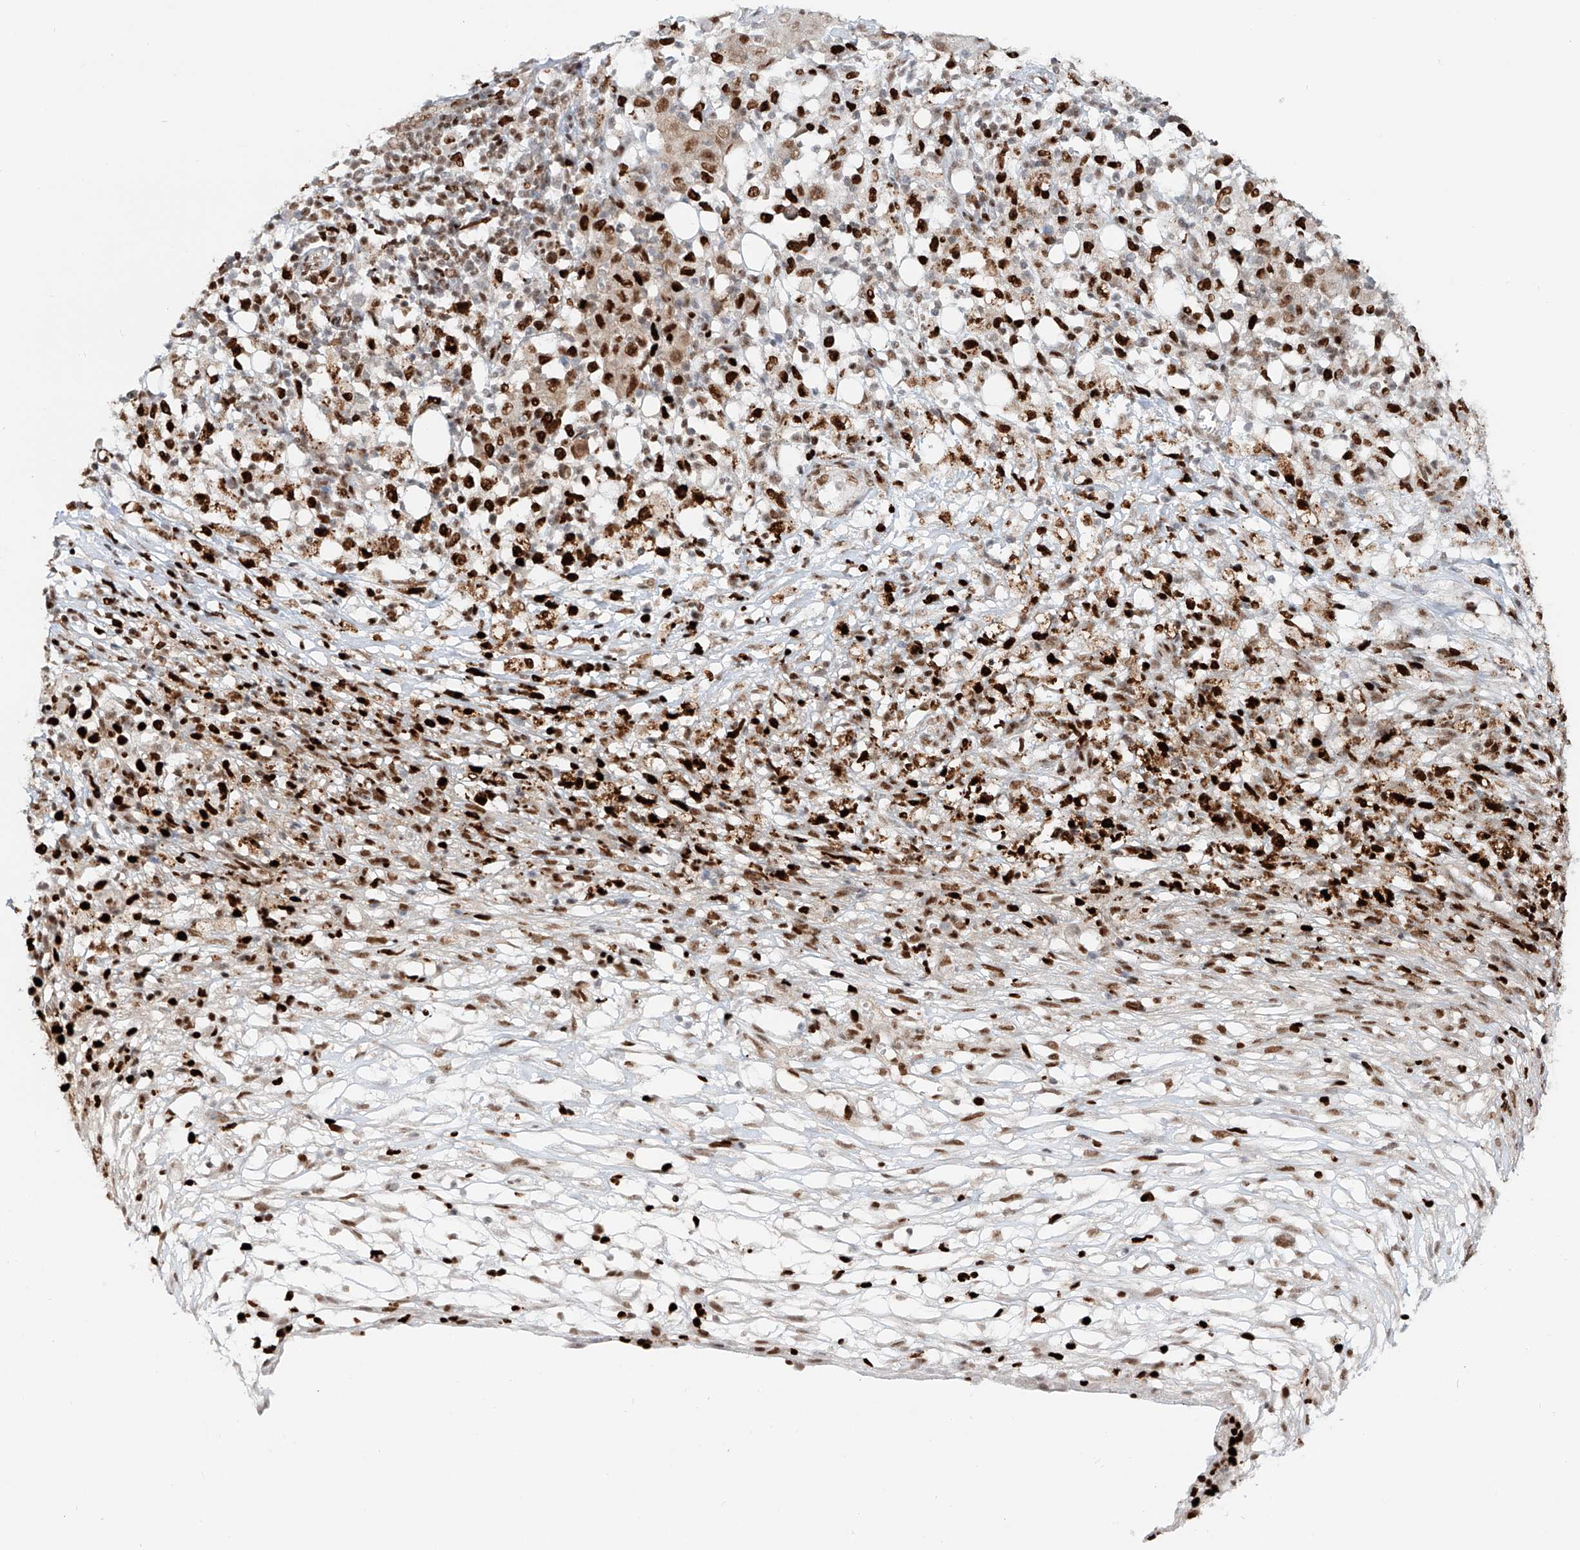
{"staining": {"intensity": "moderate", "quantity": "25%-75%", "location": "nuclear"}, "tissue": "ovarian cancer", "cell_type": "Tumor cells", "image_type": "cancer", "snomed": [{"axis": "morphology", "description": "Carcinoma, endometroid"}, {"axis": "topography", "description": "Ovary"}], "caption": "A micrograph showing moderate nuclear positivity in approximately 25%-75% of tumor cells in ovarian endometroid carcinoma, as visualized by brown immunohistochemical staining.", "gene": "DZIP1L", "patient": {"sex": "female", "age": 42}}